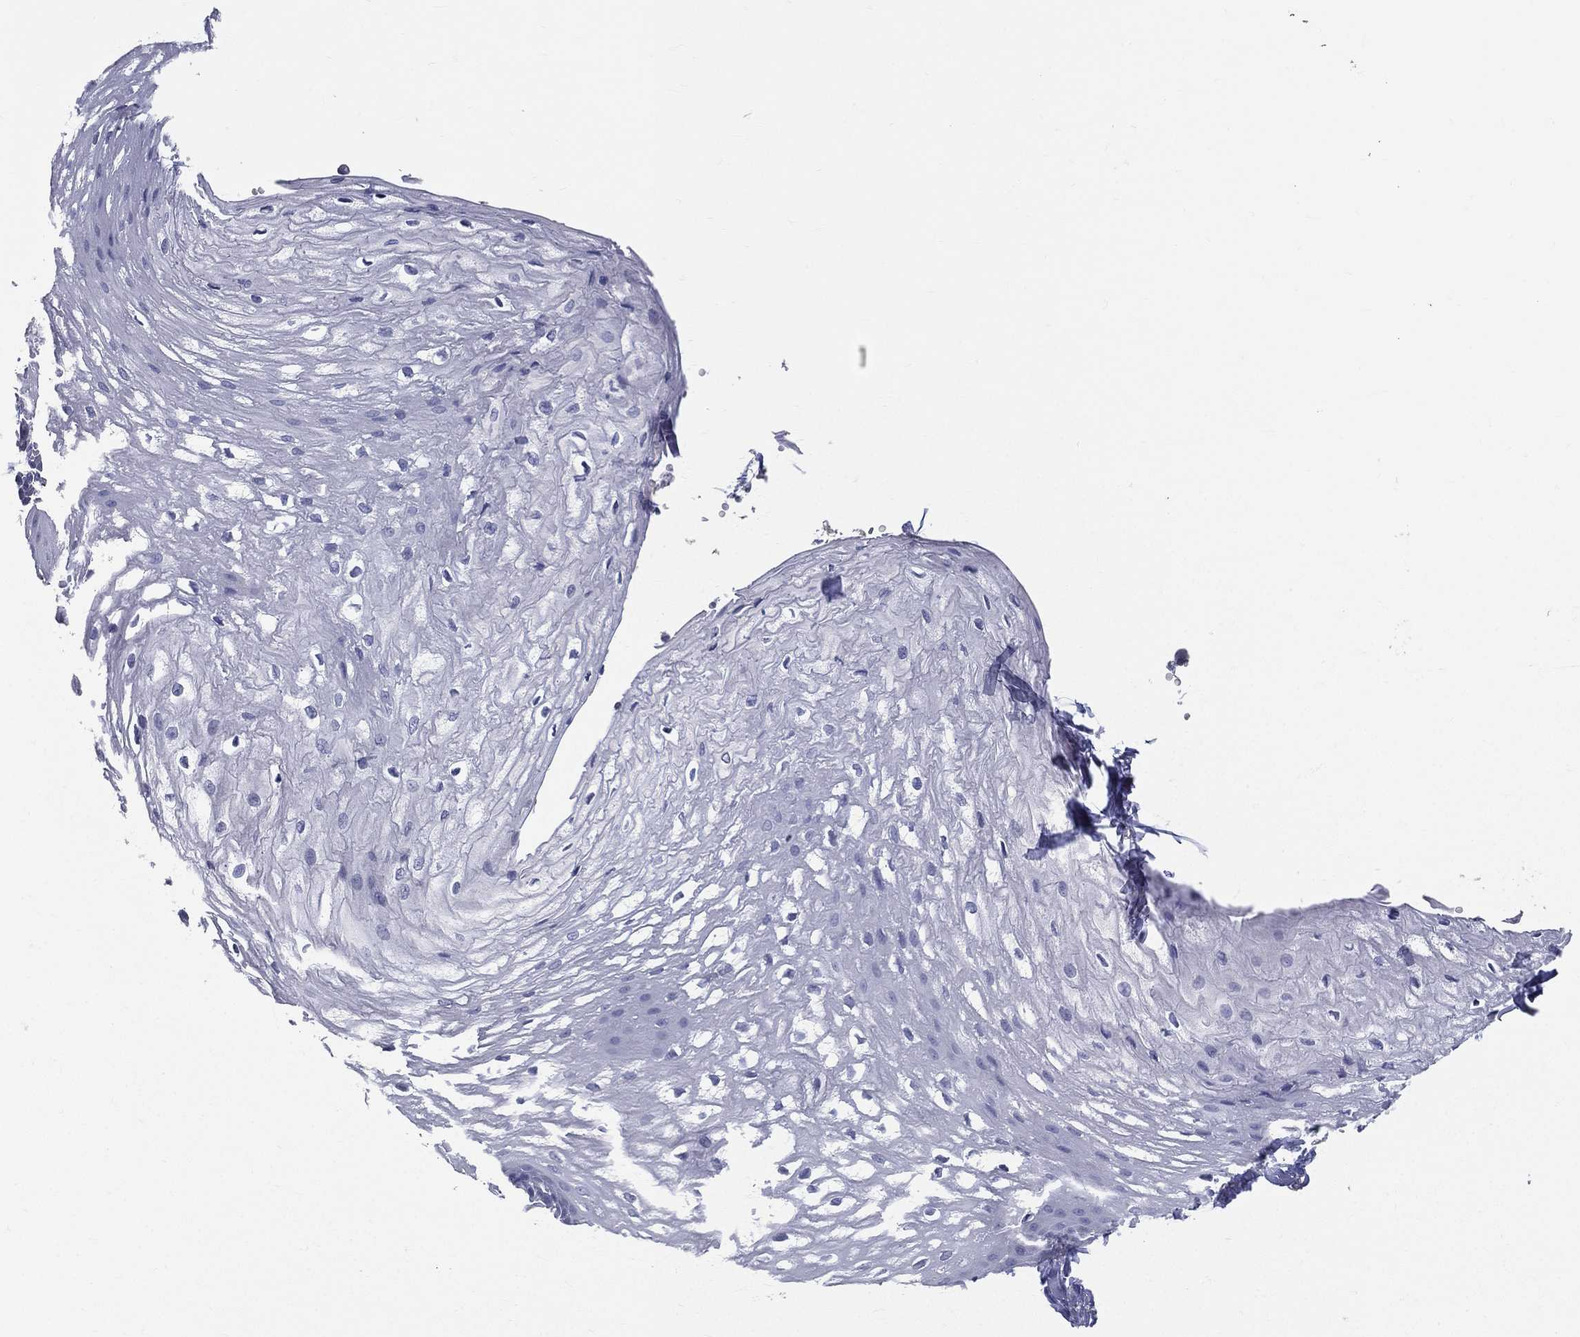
{"staining": {"intensity": "negative", "quantity": "none", "location": "none"}, "tissue": "esophagus", "cell_type": "Squamous epithelial cells", "image_type": "normal", "snomed": [{"axis": "morphology", "description": "Normal tissue, NOS"}, {"axis": "topography", "description": "Esophagus"}], "caption": "Micrograph shows no significant protein expression in squamous epithelial cells of normal esophagus.", "gene": "ETNPPL", "patient": {"sex": "male", "age": 72}}